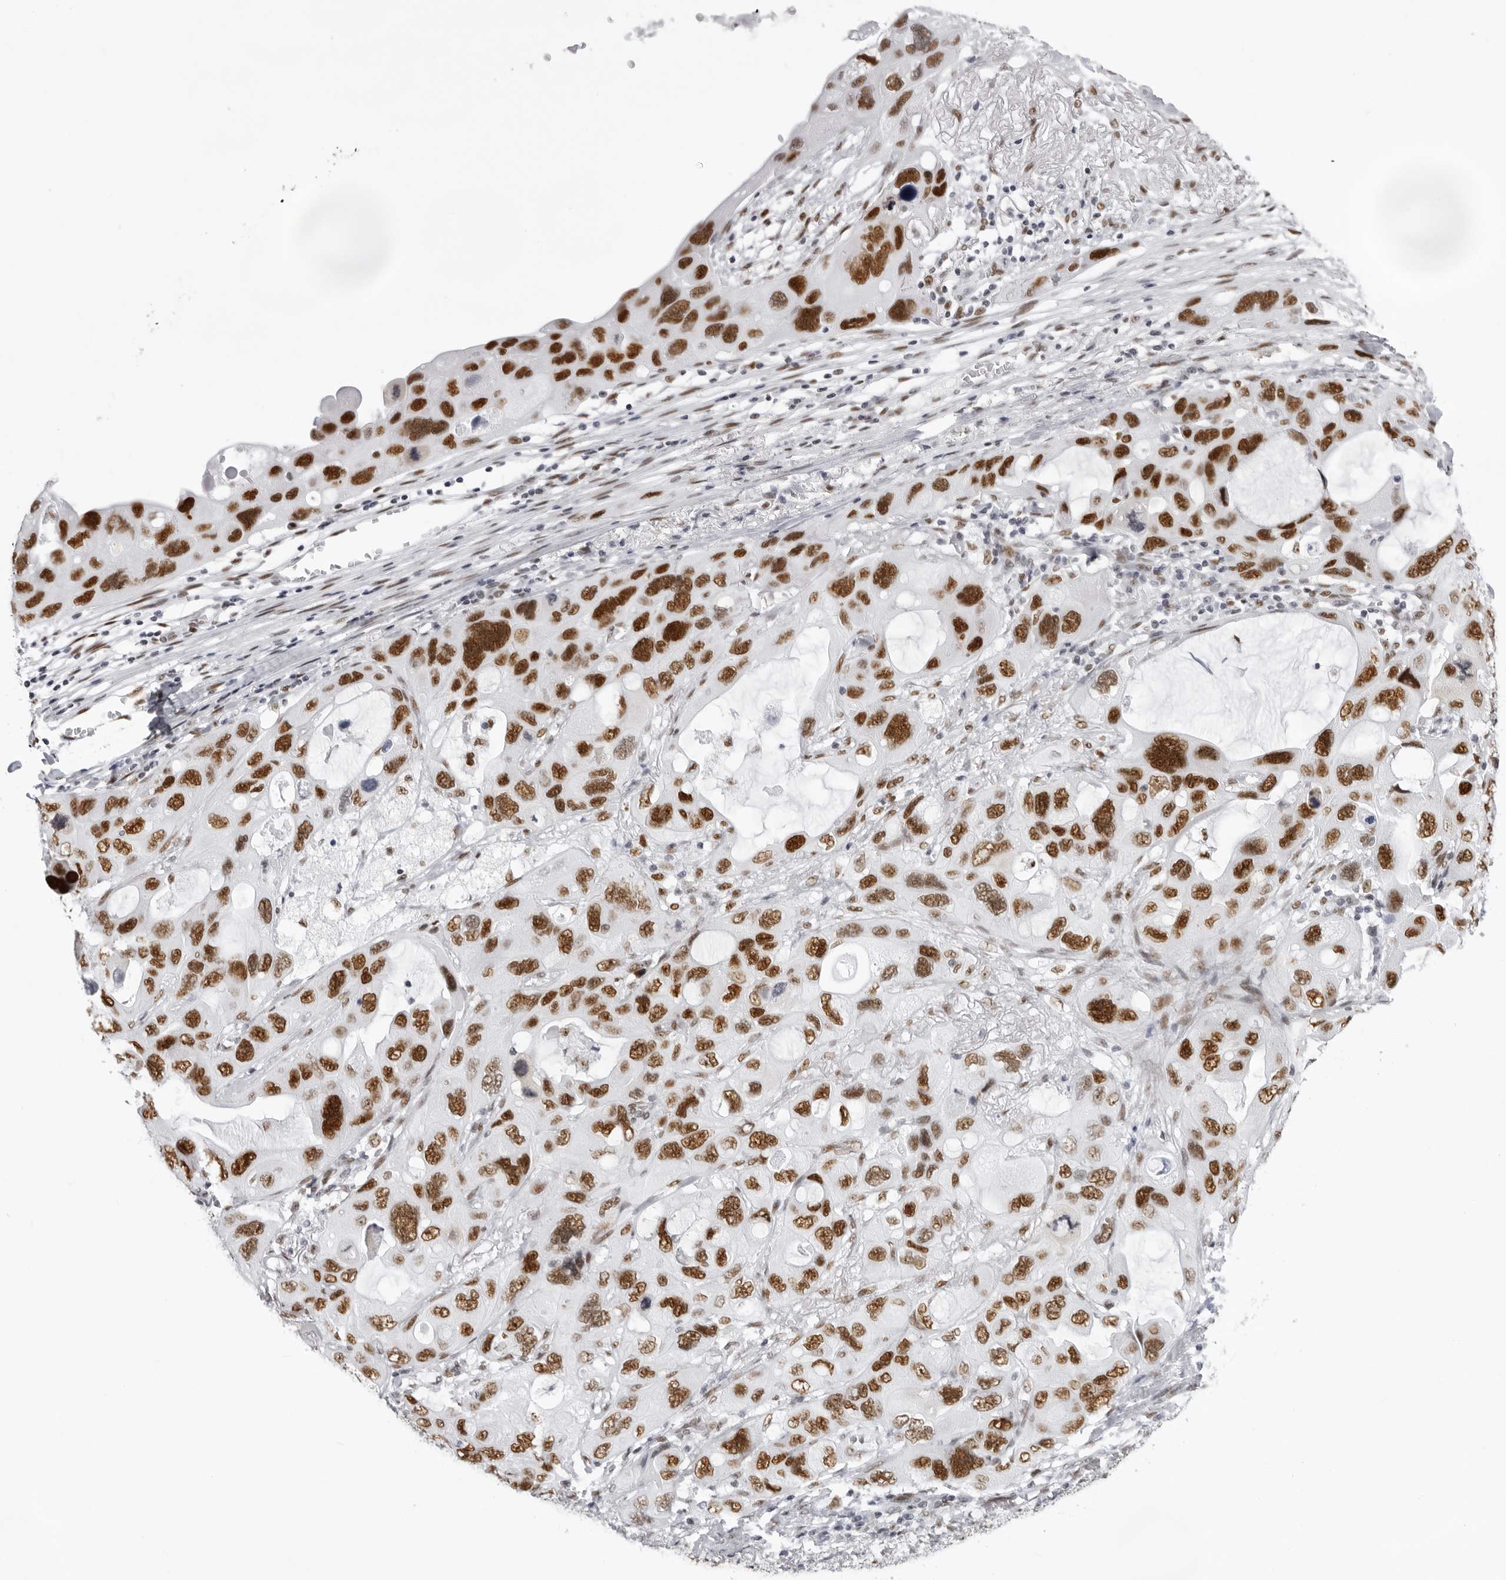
{"staining": {"intensity": "strong", "quantity": ">75%", "location": "nuclear"}, "tissue": "lung cancer", "cell_type": "Tumor cells", "image_type": "cancer", "snomed": [{"axis": "morphology", "description": "Squamous cell carcinoma, NOS"}, {"axis": "topography", "description": "Lung"}], "caption": "The photomicrograph exhibits immunohistochemical staining of lung squamous cell carcinoma. There is strong nuclear staining is present in about >75% of tumor cells. (DAB (3,3'-diaminobenzidine) = brown stain, brightfield microscopy at high magnification).", "gene": "IRF2BP2", "patient": {"sex": "female", "age": 73}}